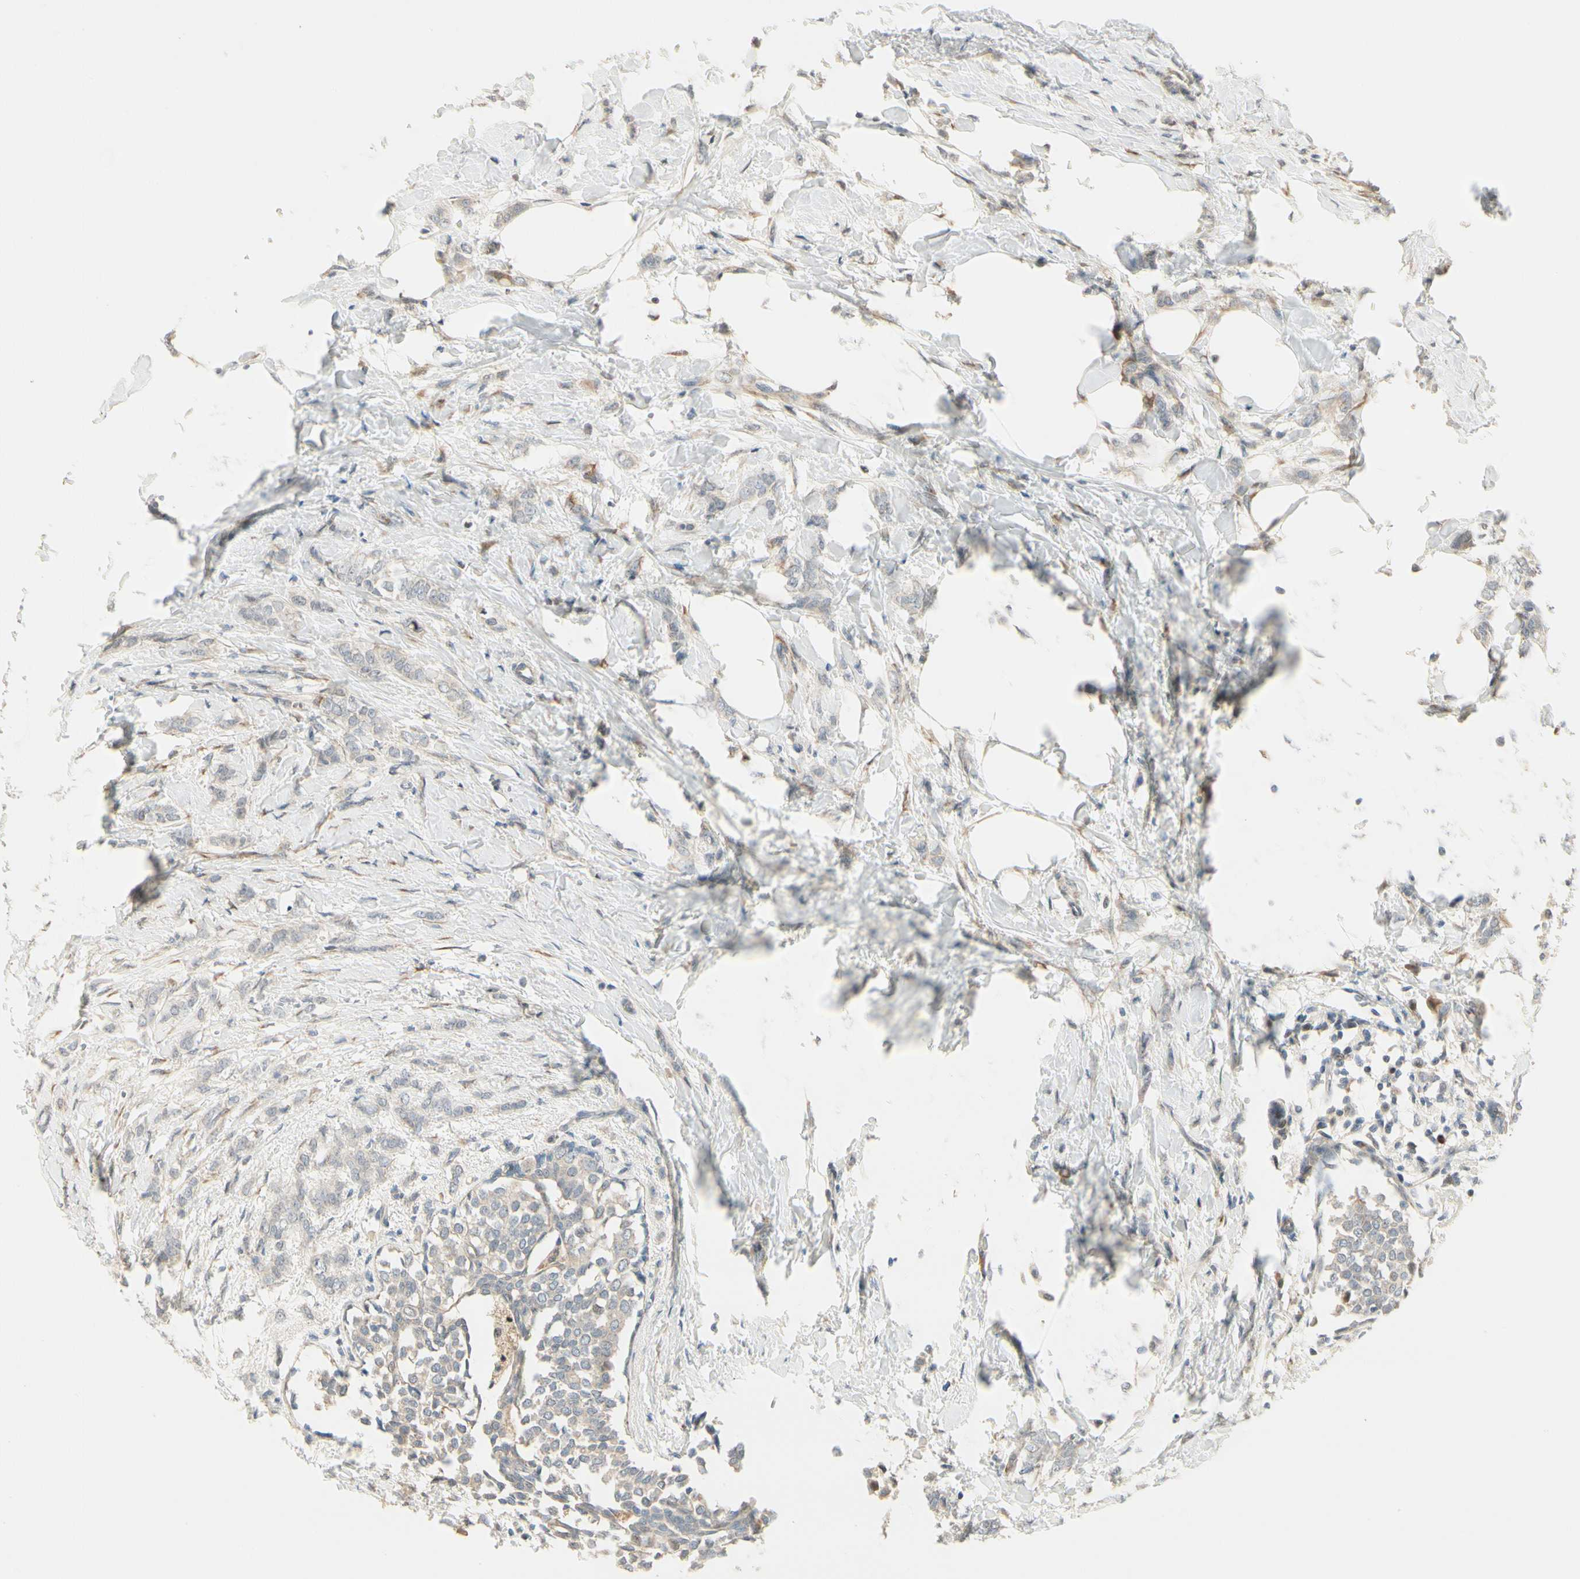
{"staining": {"intensity": "weak", "quantity": "<25%", "location": "cytoplasmic/membranous"}, "tissue": "breast cancer", "cell_type": "Tumor cells", "image_type": "cancer", "snomed": [{"axis": "morphology", "description": "Lobular carcinoma, in situ"}, {"axis": "morphology", "description": "Lobular carcinoma"}, {"axis": "topography", "description": "Breast"}], "caption": "Immunohistochemical staining of human lobular carcinoma (breast) shows no significant positivity in tumor cells.", "gene": "P4HA3", "patient": {"sex": "female", "age": 41}}